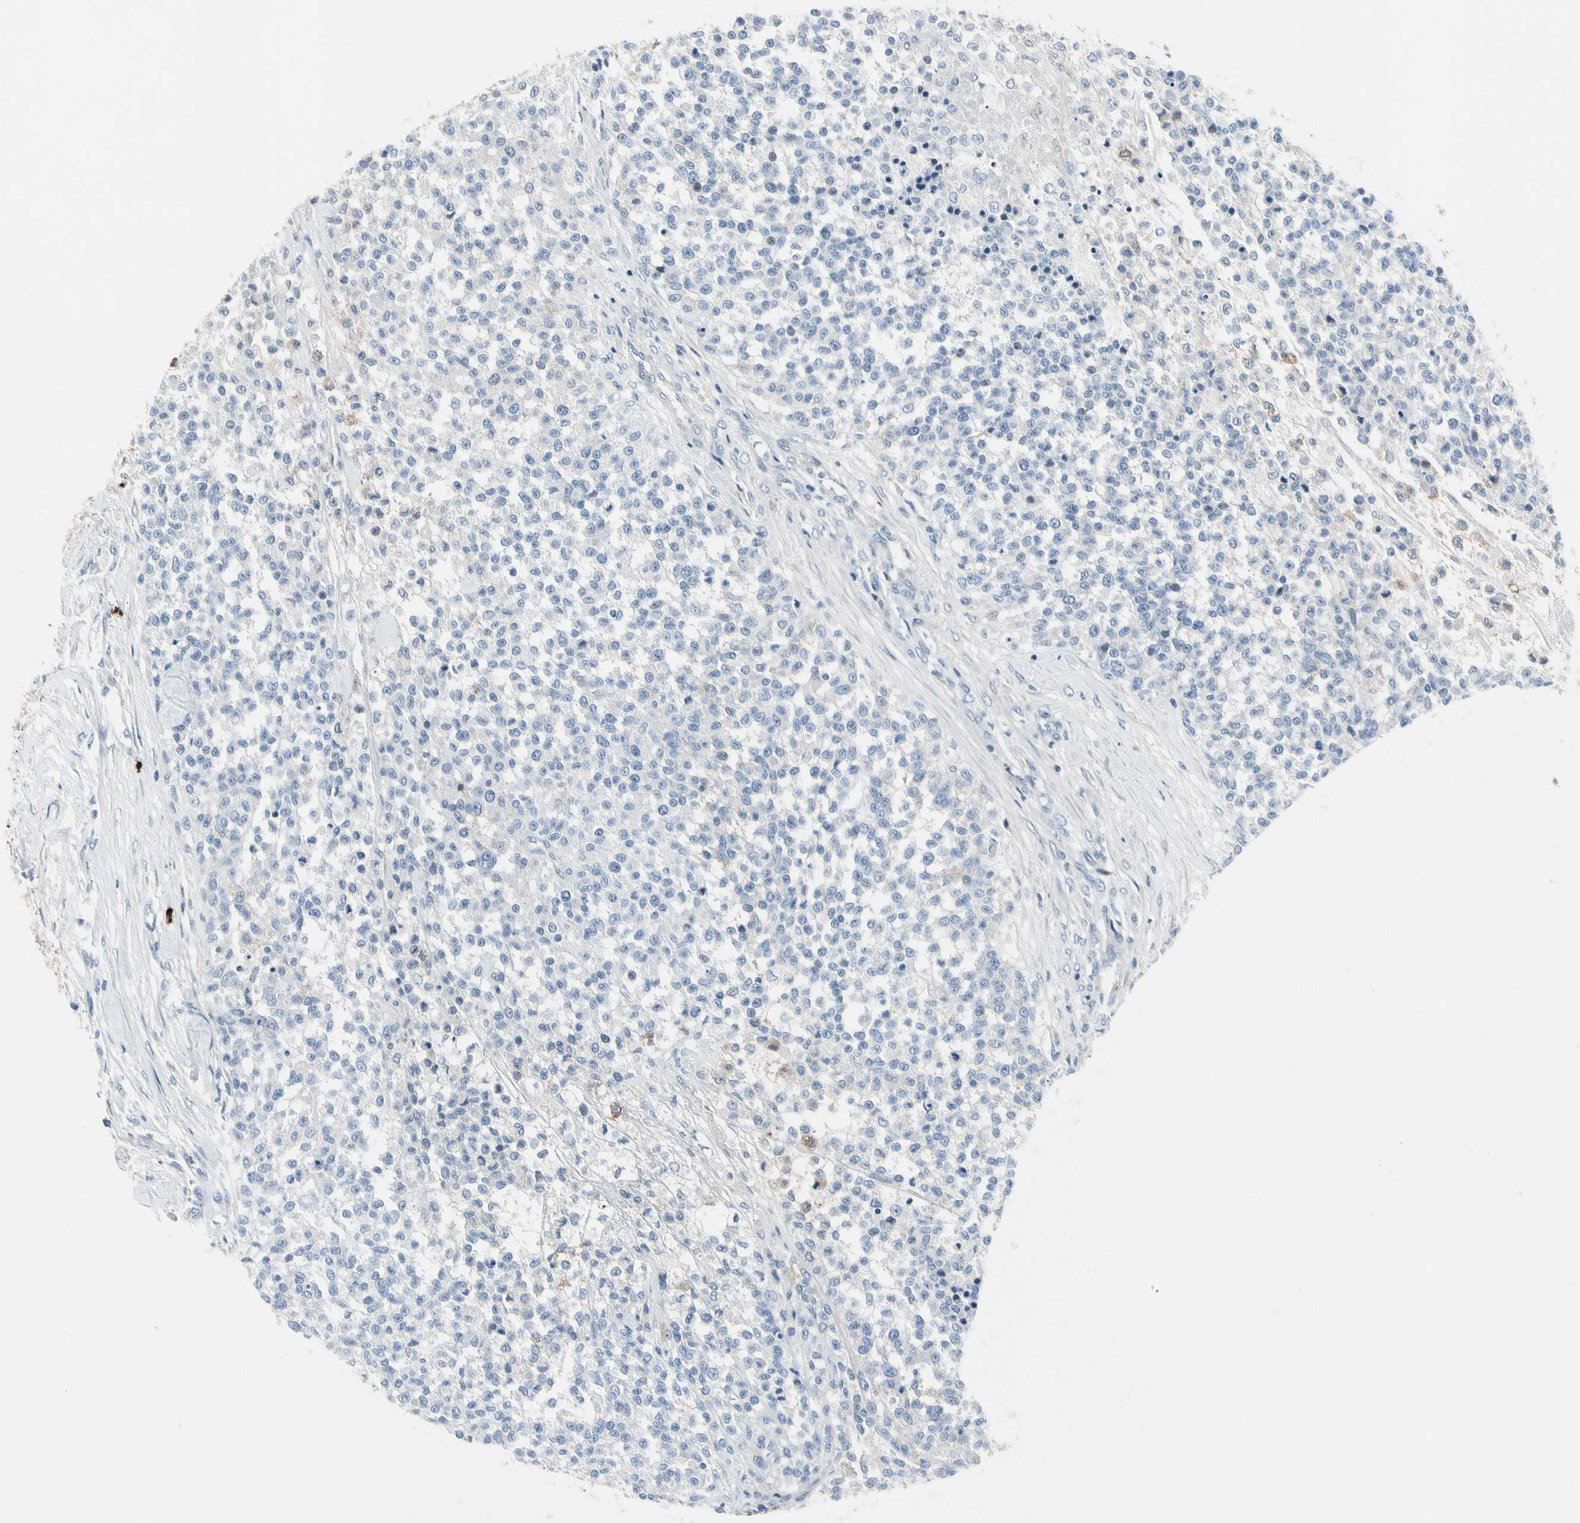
{"staining": {"intensity": "negative", "quantity": "none", "location": "none"}, "tissue": "testis cancer", "cell_type": "Tumor cells", "image_type": "cancer", "snomed": [{"axis": "morphology", "description": "Seminoma, NOS"}, {"axis": "topography", "description": "Testis"}], "caption": "DAB (3,3'-diaminobenzidine) immunohistochemical staining of human seminoma (testis) exhibits no significant positivity in tumor cells.", "gene": "PIGR", "patient": {"sex": "male", "age": 59}}